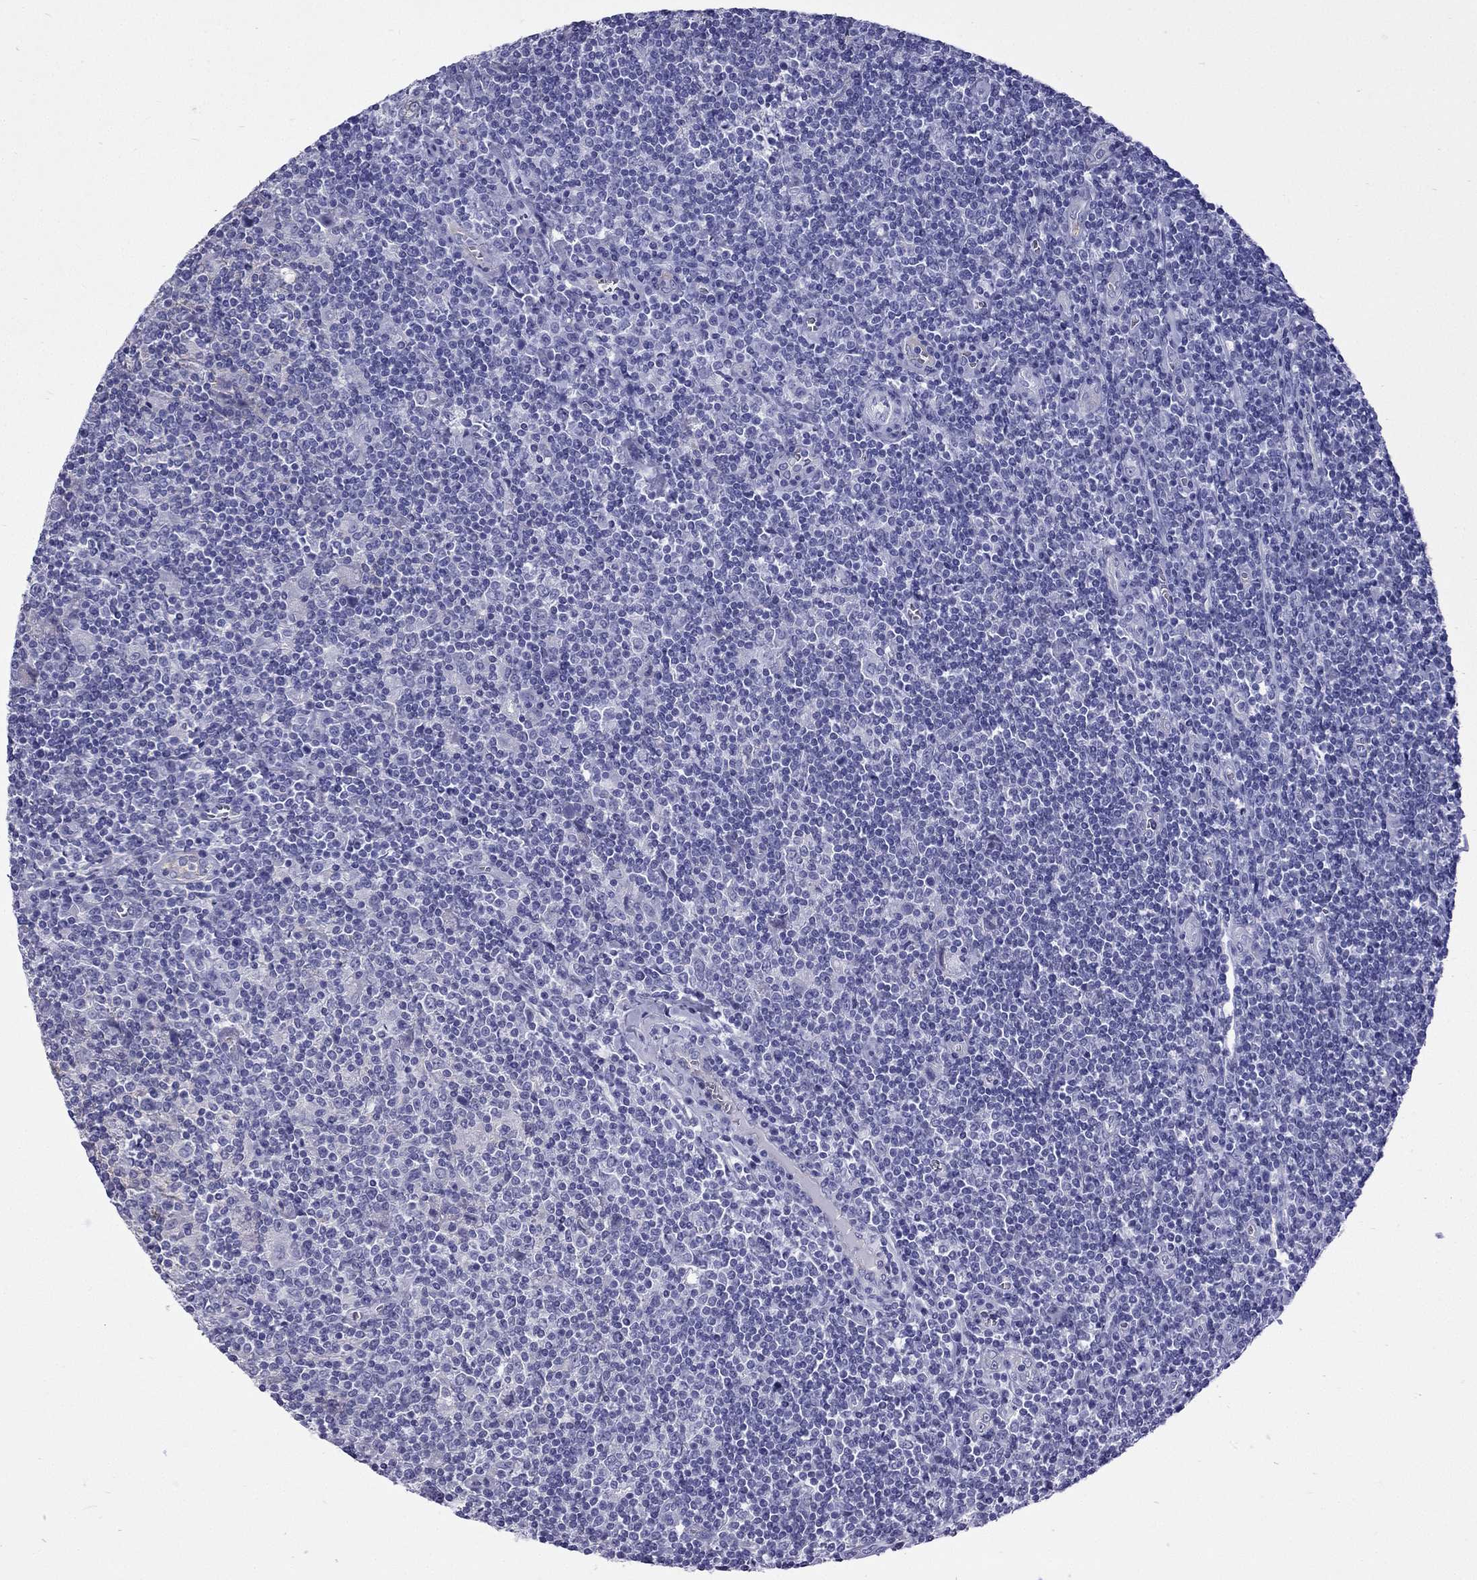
{"staining": {"intensity": "negative", "quantity": "none", "location": "none"}, "tissue": "lymphoma", "cell_type": "Tumor cells", "image_type": "cancer", "snomed": [{"axis": "morphology", "description": "Hodgkin's disease, NOS"}, {"axis": "topography", "description": "Lymph node"}], "caption": "The image demonstrates no staining of tumor cells in Hodgkin's disease.", "gene": "GJA8", "patient": {"sex": "male", "age": 40}}